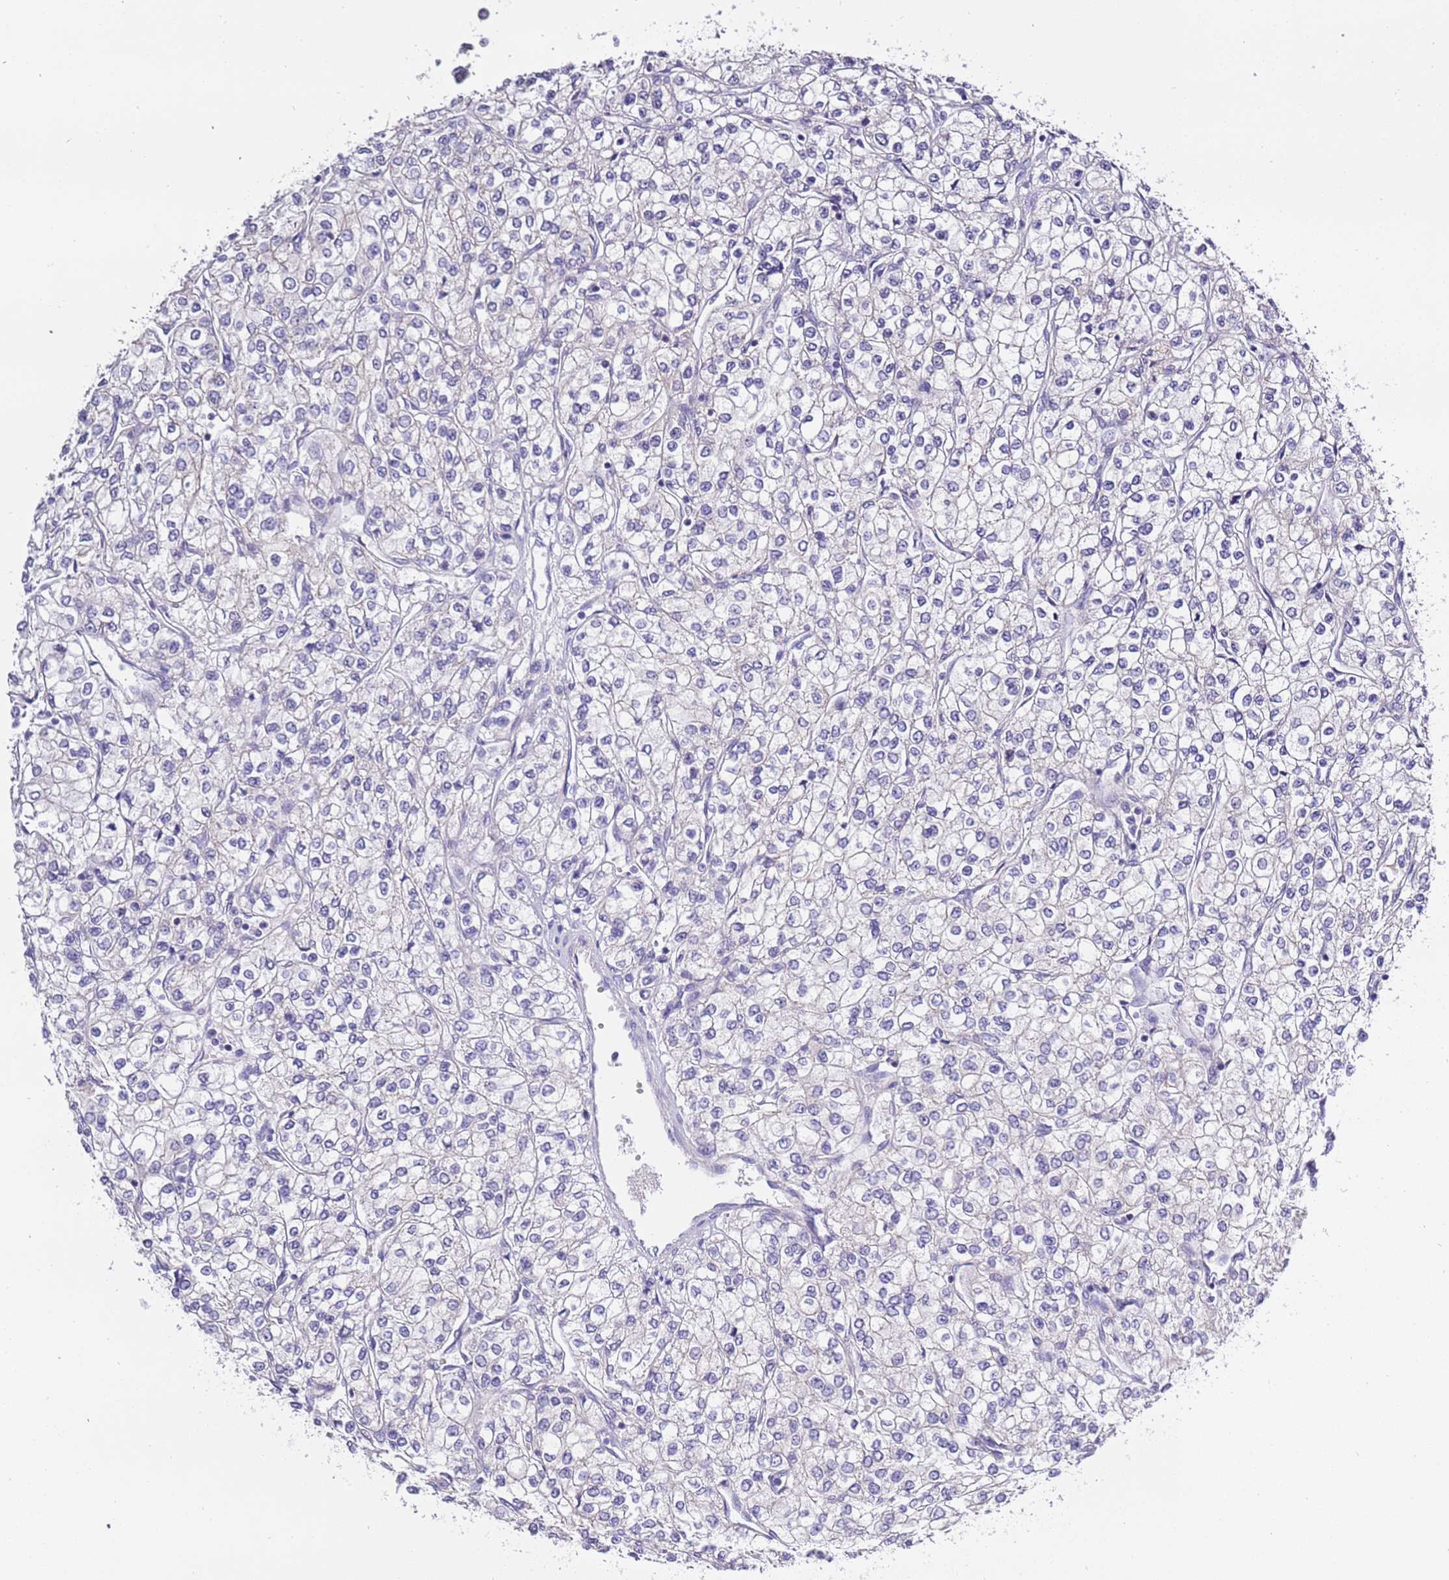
{"staining": {"intensity": "negative", "quantity": "none", "location": "none"}, "tissue": "renal cancer", "cell_type": "Tumor cells", "image_type": "cancer", "snomed": [{"axis": "morphology", "description": "Adenocarcinoma, NOS"}, {"axis": "topography", "description": "Kidney"}], "caption": "Renal cancer was stained to show a protein in brown. There is no significant expression in tumor cells. (DAB immunohistochemistry (IHC), high magnification).", "gene": "STIP1", "patient": {"sex": "male", "age": 80}}